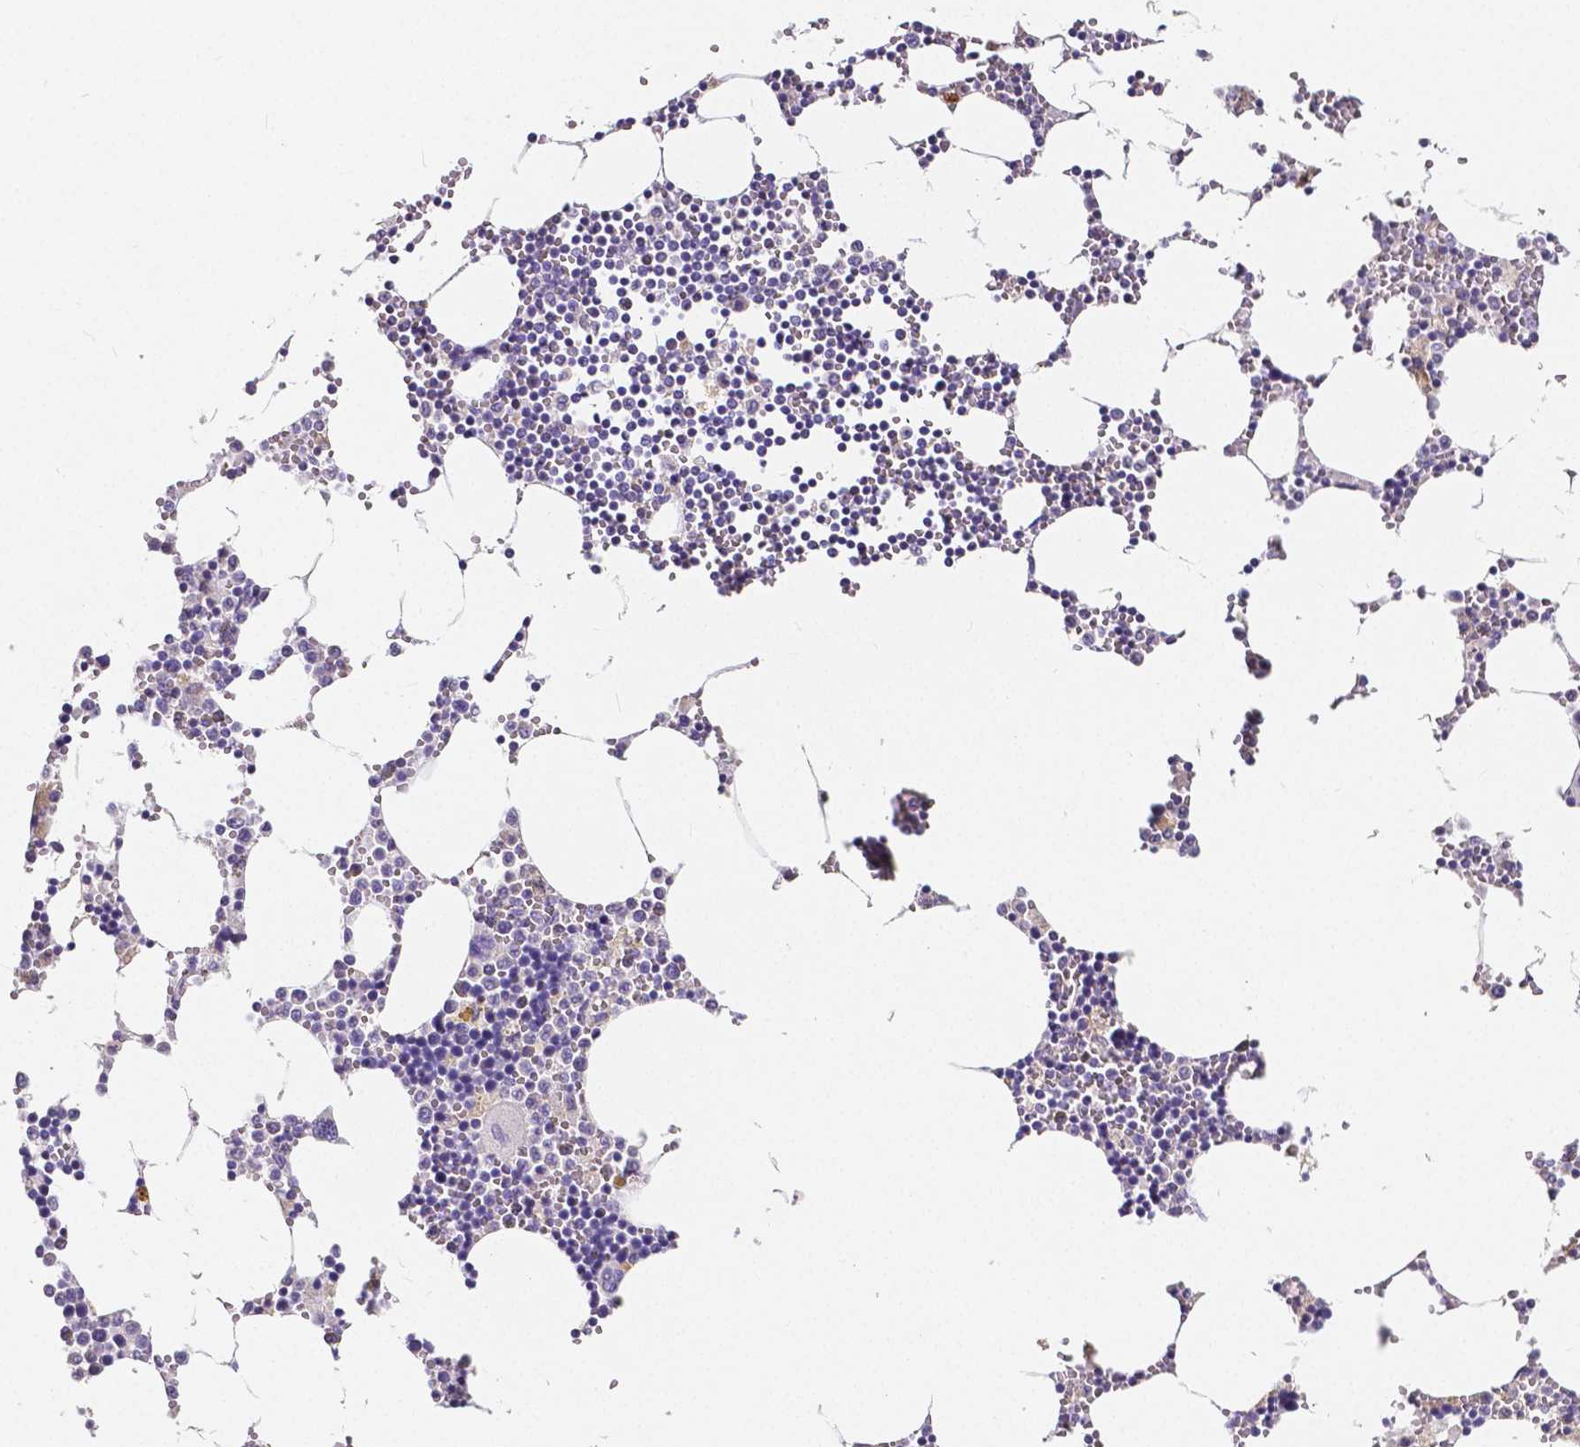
{"staining": {"intensity": "negative", "quantity": "none", "location": "none"}, "tissue": "bone marrow", "cell_type": "Hematopoietic cells", "image_type": "normal", "snomed": [{"axis": "morphology", "description": "Normal tissue, NOS"}, {"axis": "topography", "description": "Bone marrow"}], "caption": "Hematopoietic cells show no significant positivity in unremarkable bone marrow.", "gene": "ACP5", "patient": {"sex": "male", "age": 54}}